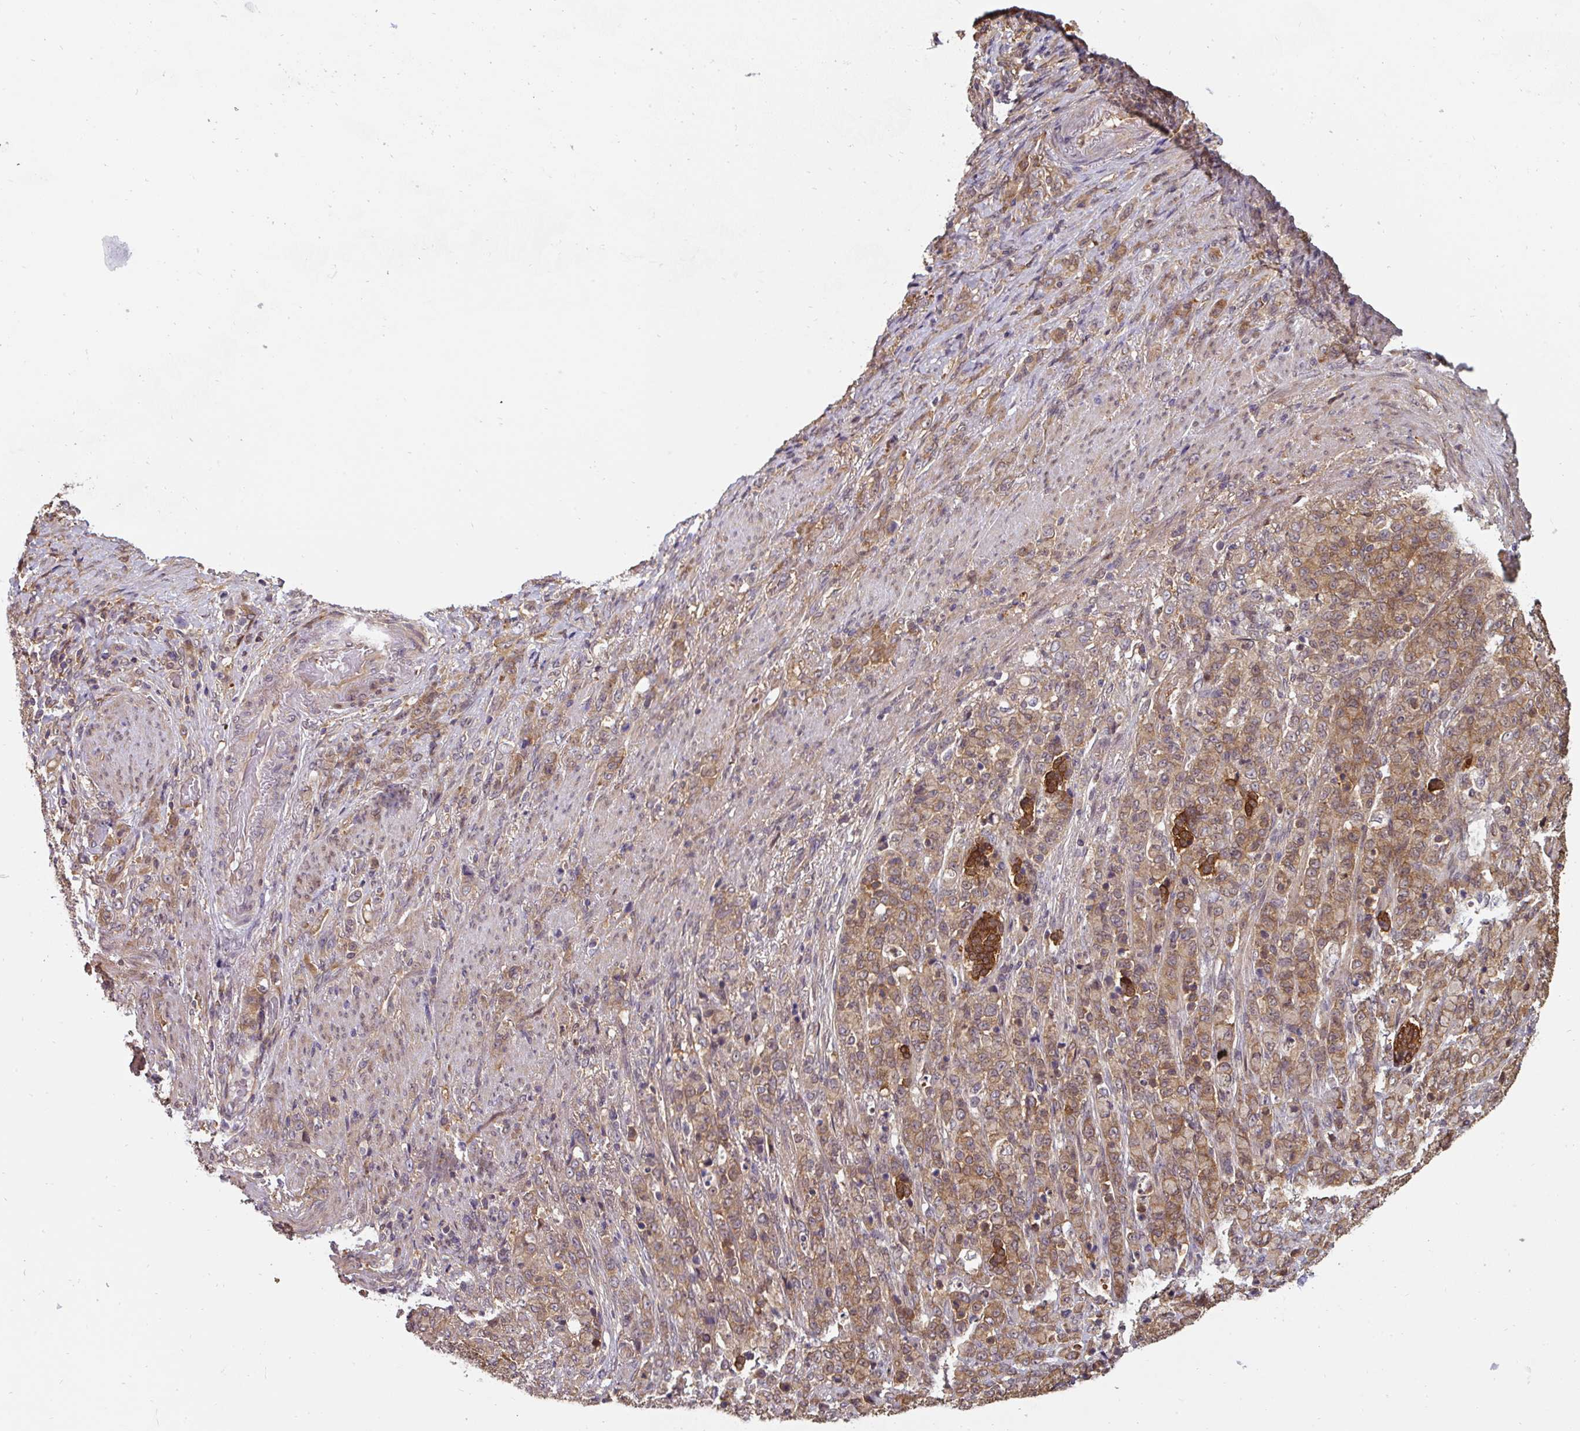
{"staining": {"intensity": "moderate", "quantity": ">75%", "location": "cytoplasmic/membranous"}, "tissue": "stomach cancer", "cell_type": "Tumor cells", "image_type": "cancer", "snomed": [{"axis": "morphology", "description": "Adenocarcinoma, NOS"}, {"axis": "topography", "description": "Stomach"}], "caption": "Immunohistochemical staining of human stomach adenocarcinoma shows medium levels of moderate cytoplasmic/membranous protein staining in about >75% of tumor cells.", "gene": "ST13", "patient": {"sex": "female", "age": 79}}